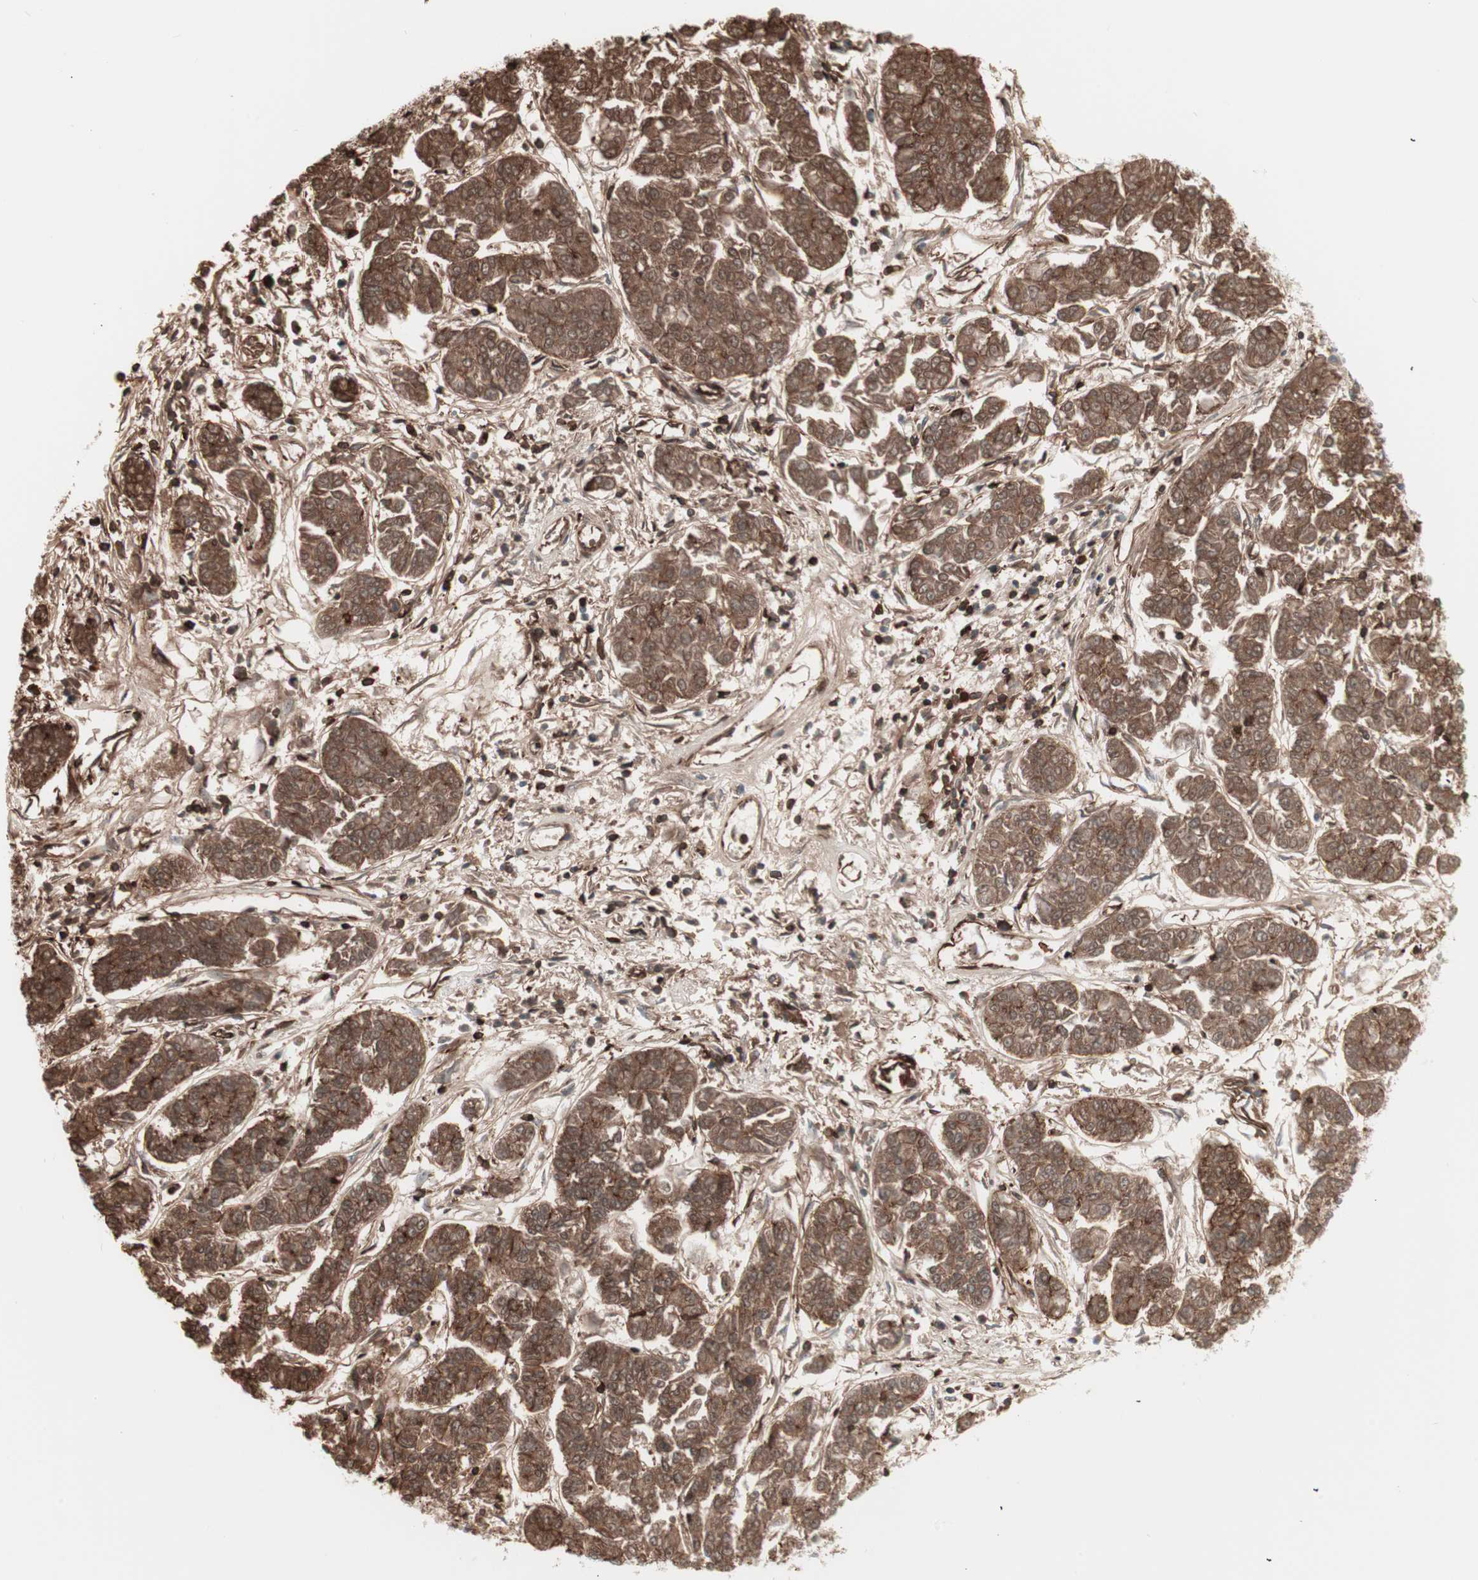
{"staining": {"intensity": "strong", "quantity": ">75%", "location": "cytoplasmic/membranous,nuclear"}, "tissue": "lung cancer", "cell_type": "Tumor cells", "image_type": "cancer", "snomed": [{"axis": "morphology", "description": "Adenocarcinoma, NOS"}, {"axis": "topography", "description": "Lung"}], "caption": "Lung adenocarcinoma tissue displays strong cytoplasmic/membranous and nuclear positivity in about >75% of tumor cells, visualized by immunohistochemistry.", "gene": "TCP11L1", "patient": {"sex": "male", "age": 84}}